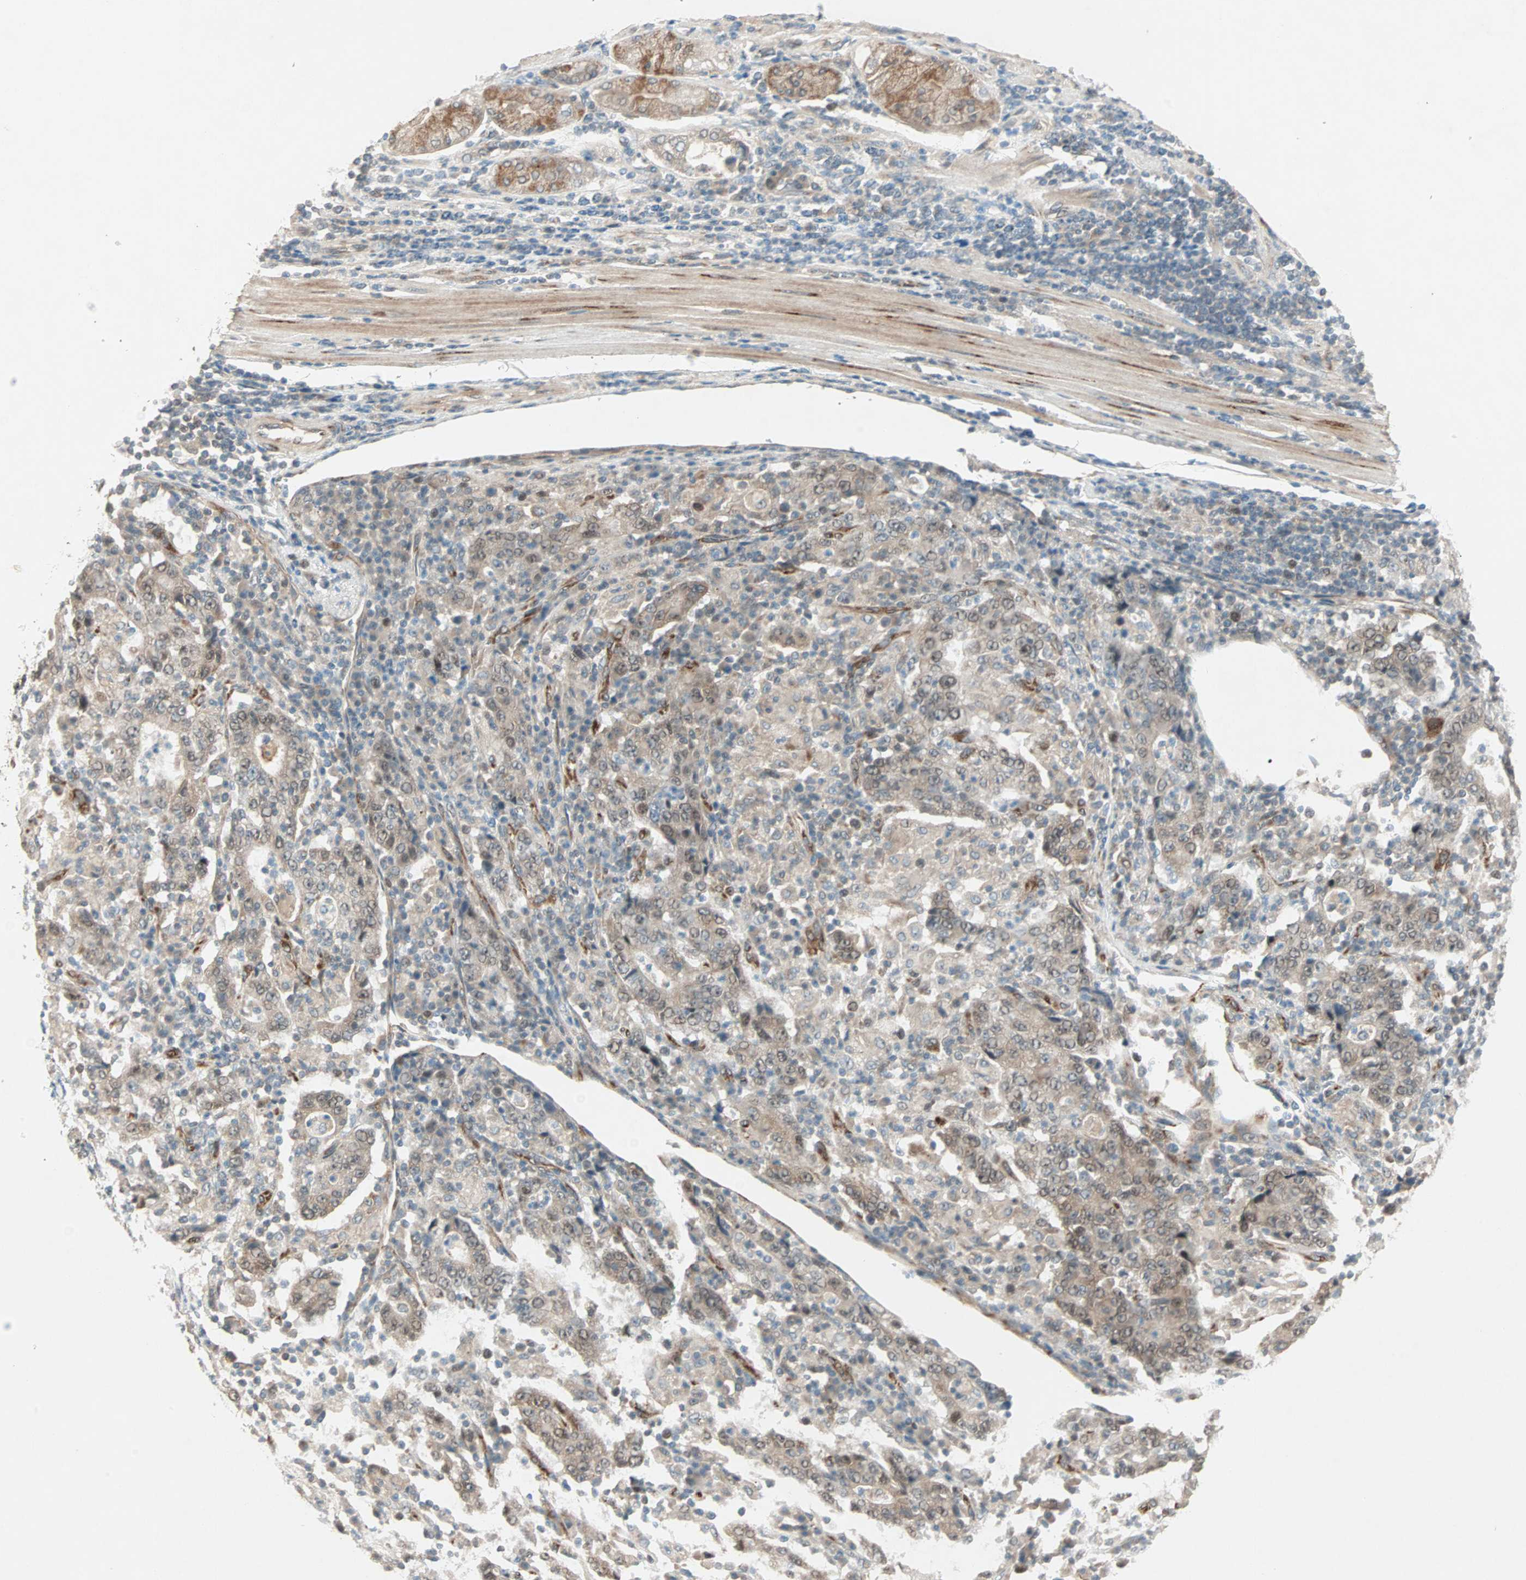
{"staining": {"intensity": "moderate", "quantity": ">75%", "location": "cytoplasmic/membranous,nuclear"}, "tissue": "stomach cancer", "cell_type": "Tumor cells", "image_type": "cancer", "snomed": [{"axis": "morphology", "description": "Normal tissue, NOS"}, {"axis": "morphology", "description": "Adenocarcinoma, NOS"}, {"axis": "topography", "description": "Stomach, upper"}, {"axis": "topography", "description": "Stomach"}], "caption": "Immunohistochemical staining of human stomach cancer displays moderate cytoplasmic/membranous and nuclear protein positivity in approximately >75% of tumor cells.", "gene": "ZNF37A", "patient": {"sex": "male", "age": 59}}